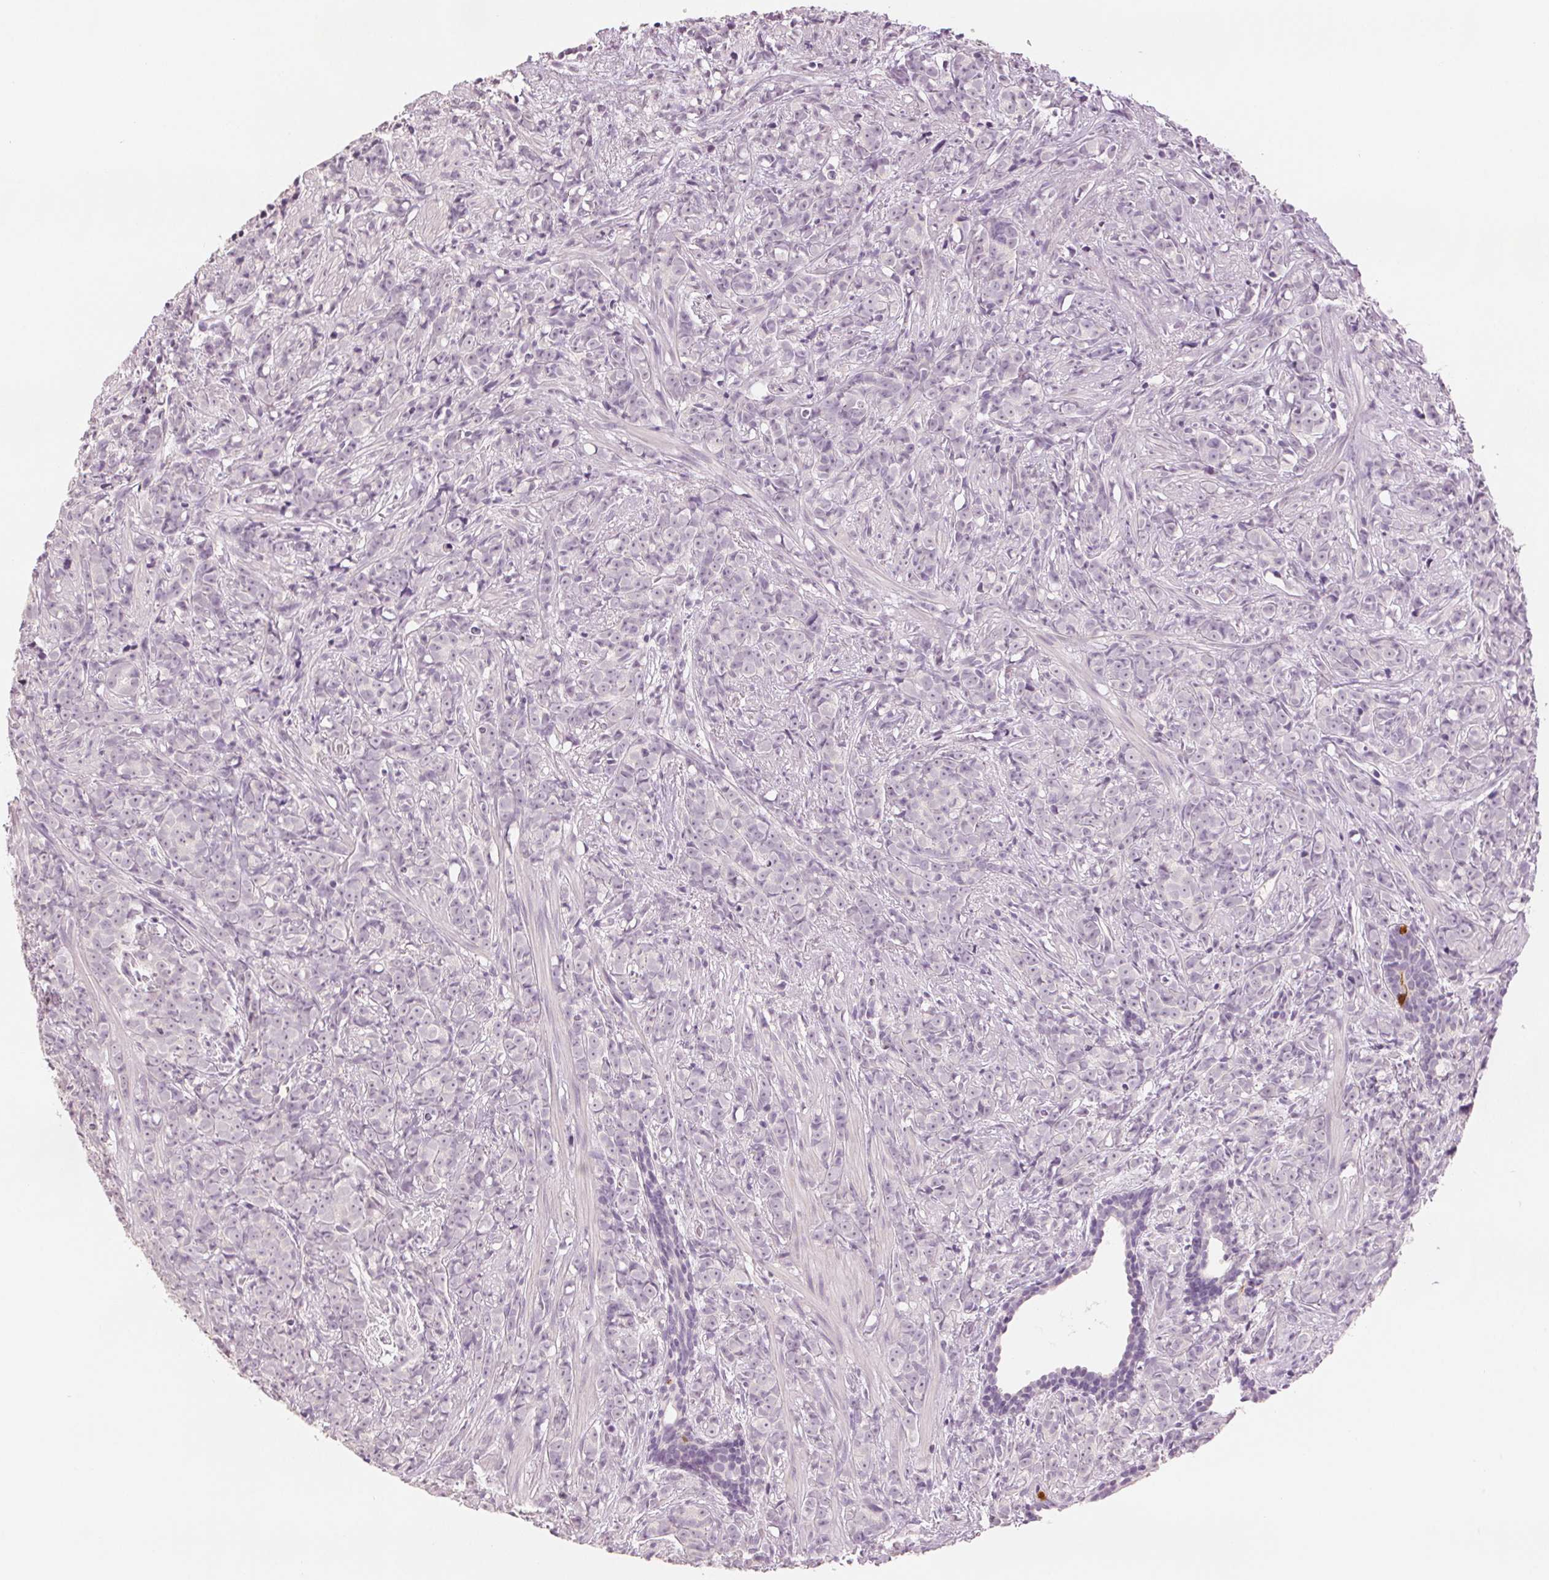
{"staining": {"intensity": "negative", "quantity": "none", "location": "none"}, "tissue": "prostate cancer", "cell_type": "Tumor cells", "image_type": "cancer", "snomed": [{"axis": "morphology", "description": "Adenocarcinoma, High grade"}, {"axis": "topography", "description": "Prostate"}], "caption": "The immunohistochemistry micrograph has no significant expression in tumor cells of high-grade adenocarcinoma (prostate) tissue.", "gene": "SCGN", "patient": {"sex": "male", "age": 81}}